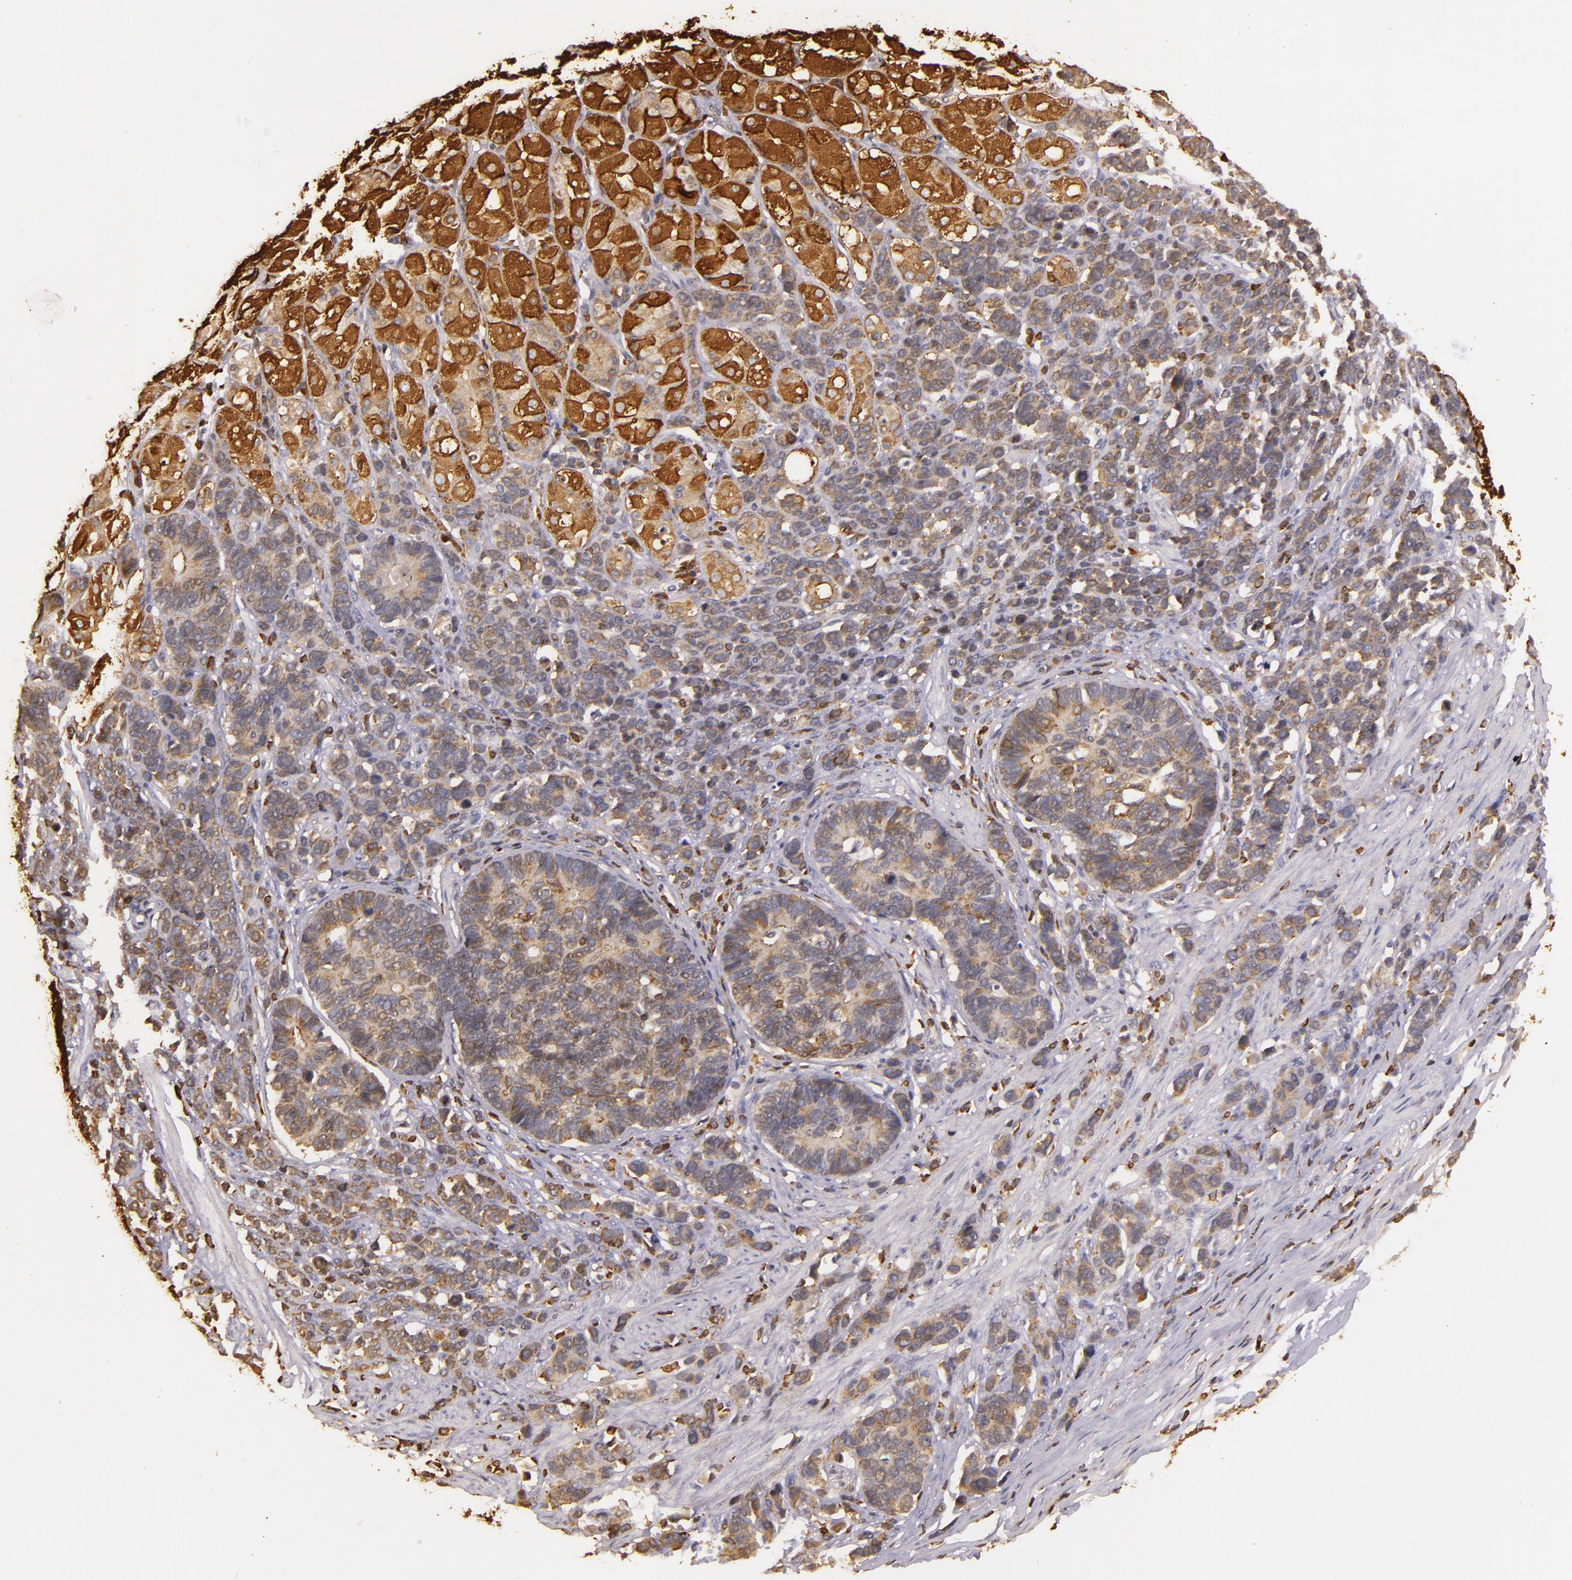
{"staining": {"intensity": "moderate", "quantity": ">75%", "location": "cytoplasmic/membranous"}, "tissue": "stomach cancer", "cell_type": "Tumor cells", "image_type": "cancer", "snomed": [{"axis": "morphology", "description": "Adenocarcinoma, NOS"}, {"axis": "topography", "description": "Stomach, upper"}], "caption": "The micrograph exhibits staining of stomach cancer, revealing moderate cytoplasmic/membranous protein staining (brown color) within tumor cells.", "gene": "SLC9A3R1", "patient": {"sex": "male", "age": 71}}